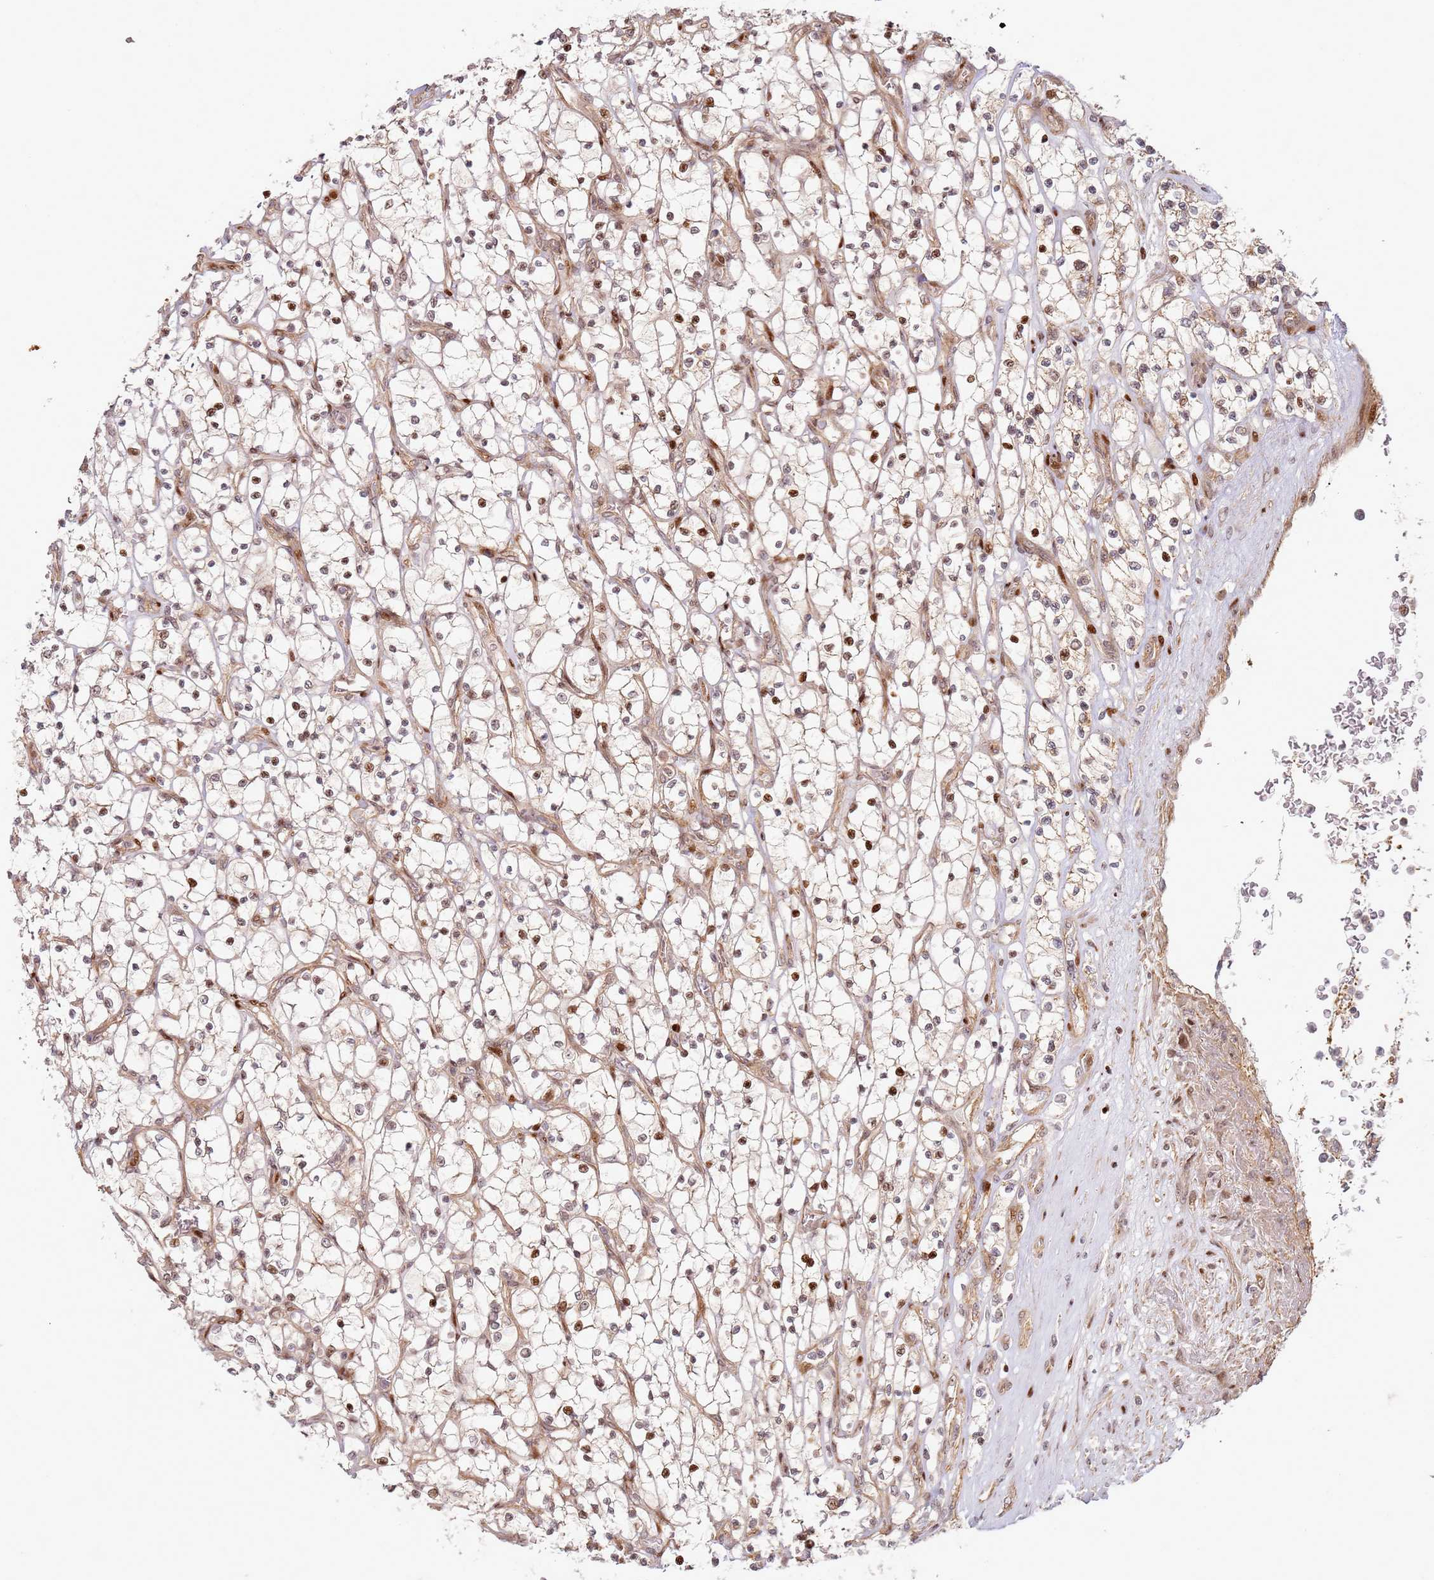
{"staining": {"intensity": "moderate", "quantity": ">75%", "location": "nuclear"}, "tissue": "renal cancer", "cell_type": "Tumor cells", "image_type": "cancer", "snomed": [{"axis": "morphology", "description": "Adenocarcinoma, NOS"}, {"axis": "topography", "description": "Kidney"}], "caption": "Renal adenocarcinoma stained for a protein (brown) exhibits moderate nuclear positive expression in approximately >75% of tumor cells.", "gene": "TMEM233", "patient": {"sex": "female", "age": 69}}